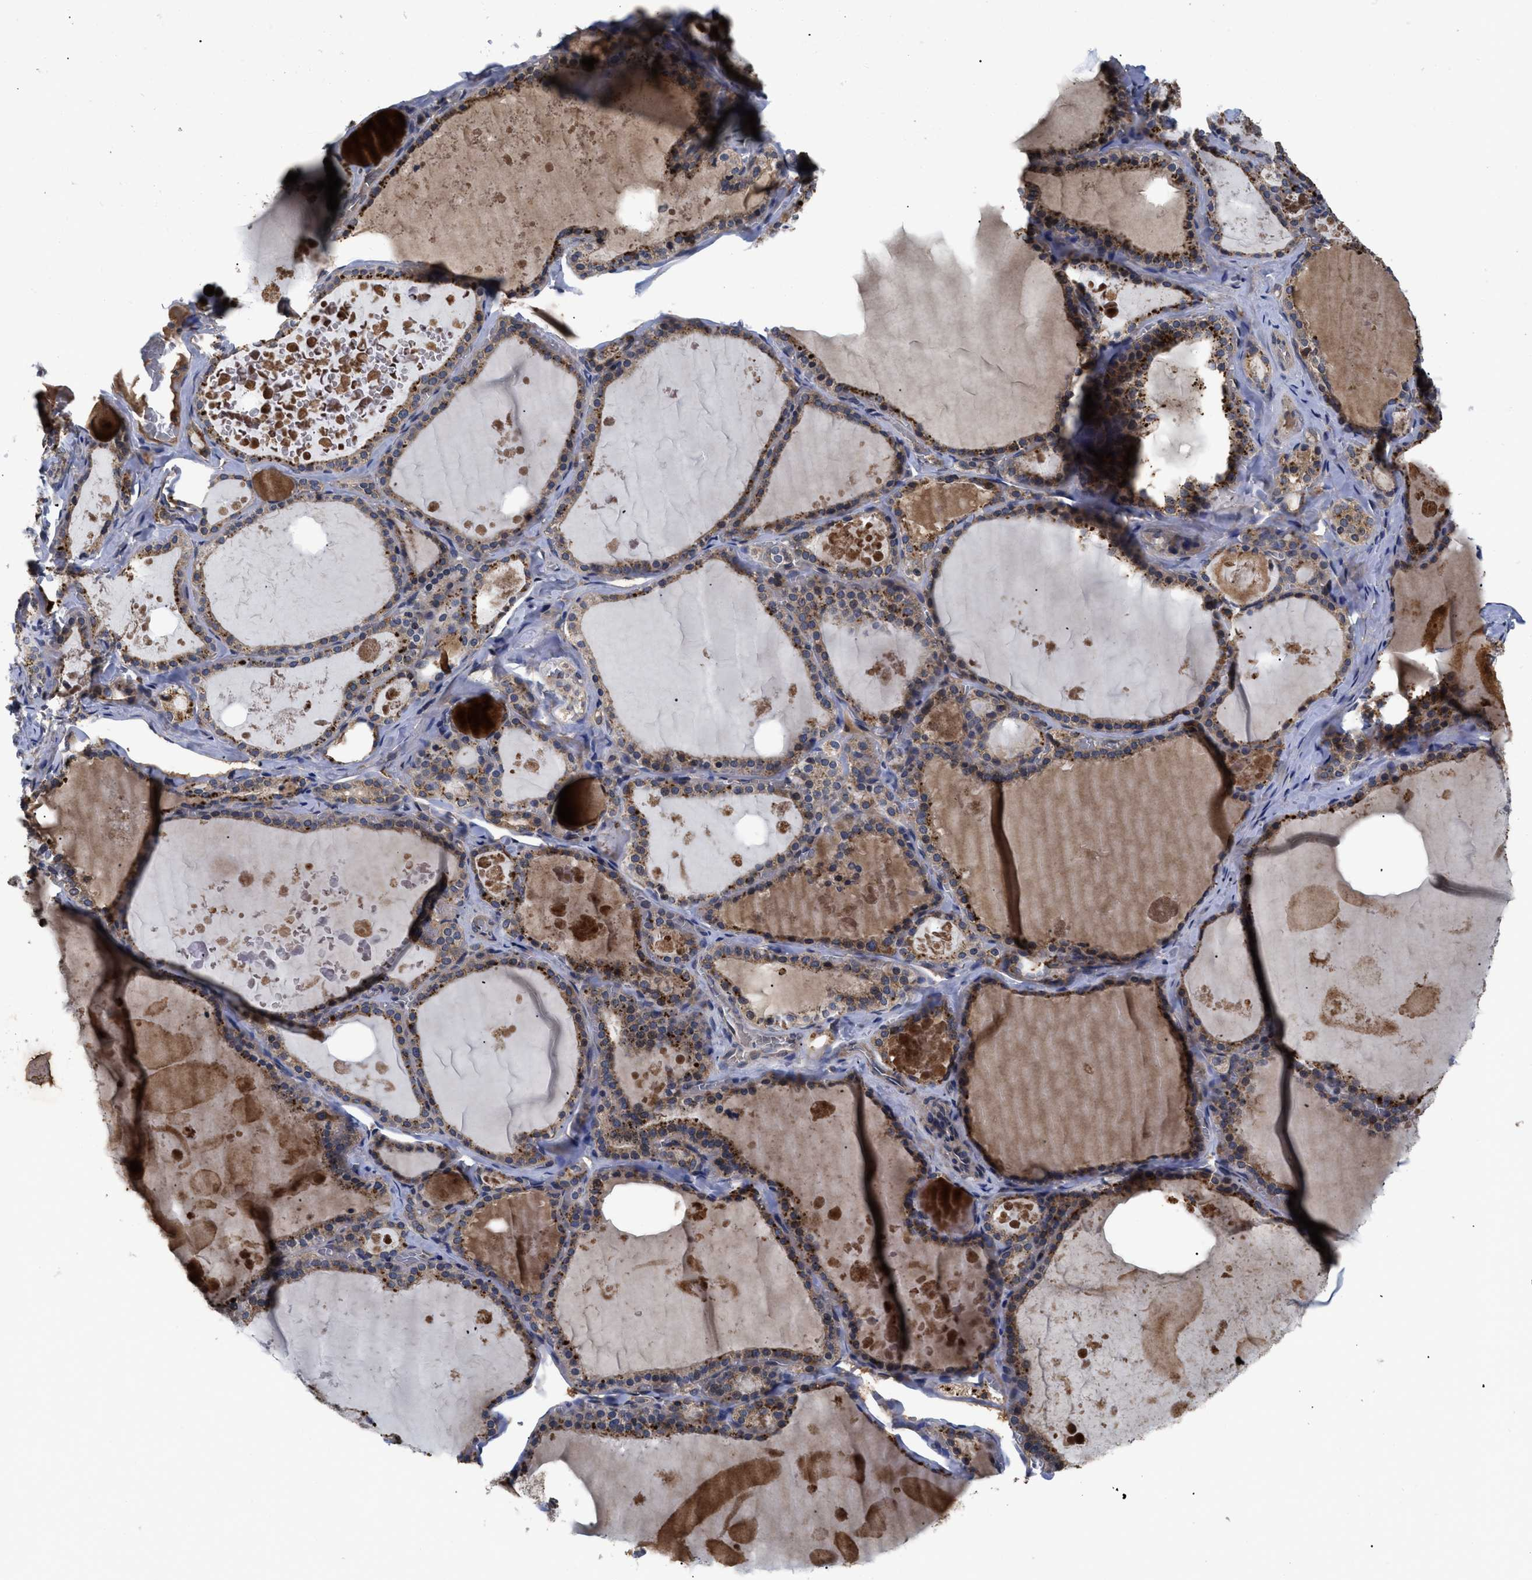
{"staining": {"intensity": "moderate", "quantity": ">75%", "location": "cytoplasmic/membranous"}, "tissue": "thyroid gland", "cell_type": "Glandular cells", "image_type": "normal", "snomed": [{"axis": "morphology", "description": "Normal tissue, NOS"}, {"axis": "topography", "description": "Thyroid gland"}], "caption": "Immunohistochemistry (IHC) of unremarkable thyroid gland exhibits medium levels of moderate cytoplasmic/membranous expression in about >75% of glandular cells. (DAB IHC, brown staining for protein, blue staining for nuclei).", "gene": "LRRC3", "patient": {"sex": "male", "age": 56}}